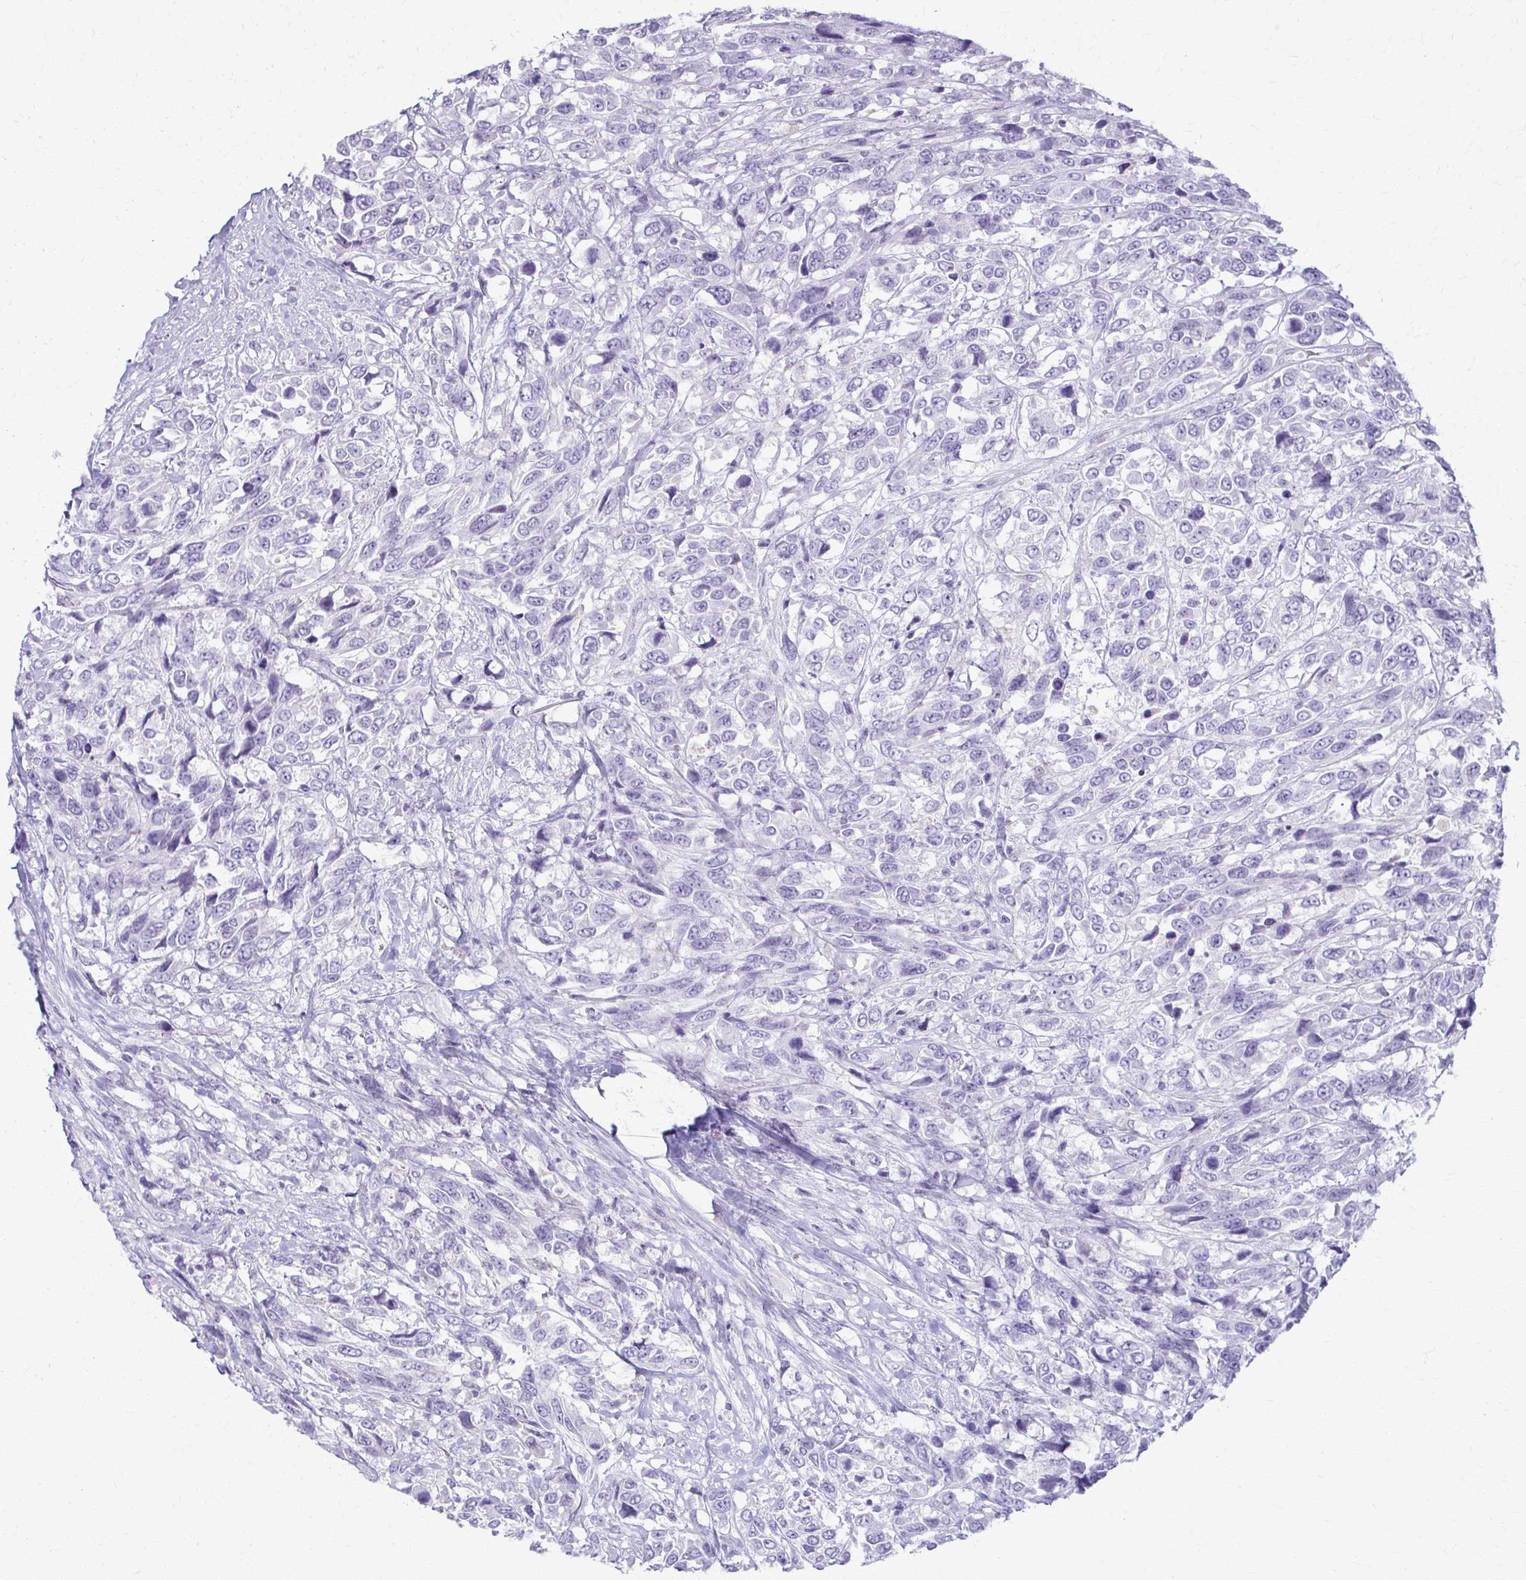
{"staining": {"intensity": "negative", "quantity": "none", "location": "none"}, "tissue": "urothelial cancer", "cell_type": "Tumor cells", "image_type": "cancer", "snomed": [{"axis": "morphology", "description": "Urothelial carcinoma, High grade"}, {"axis": "topography", "description": "Urinary bladder"}], "caption": "The immunohistochemistry micrograph has no significant staining in tumor cells of urothelial carcinoma (high-grade) tissue. The staining is performed using DAB brown chromogen with nuclei counter-stained in using hematoxylin.", "gene": "LDLRAP1", "patient": {"sex": "female", "age": 70}}